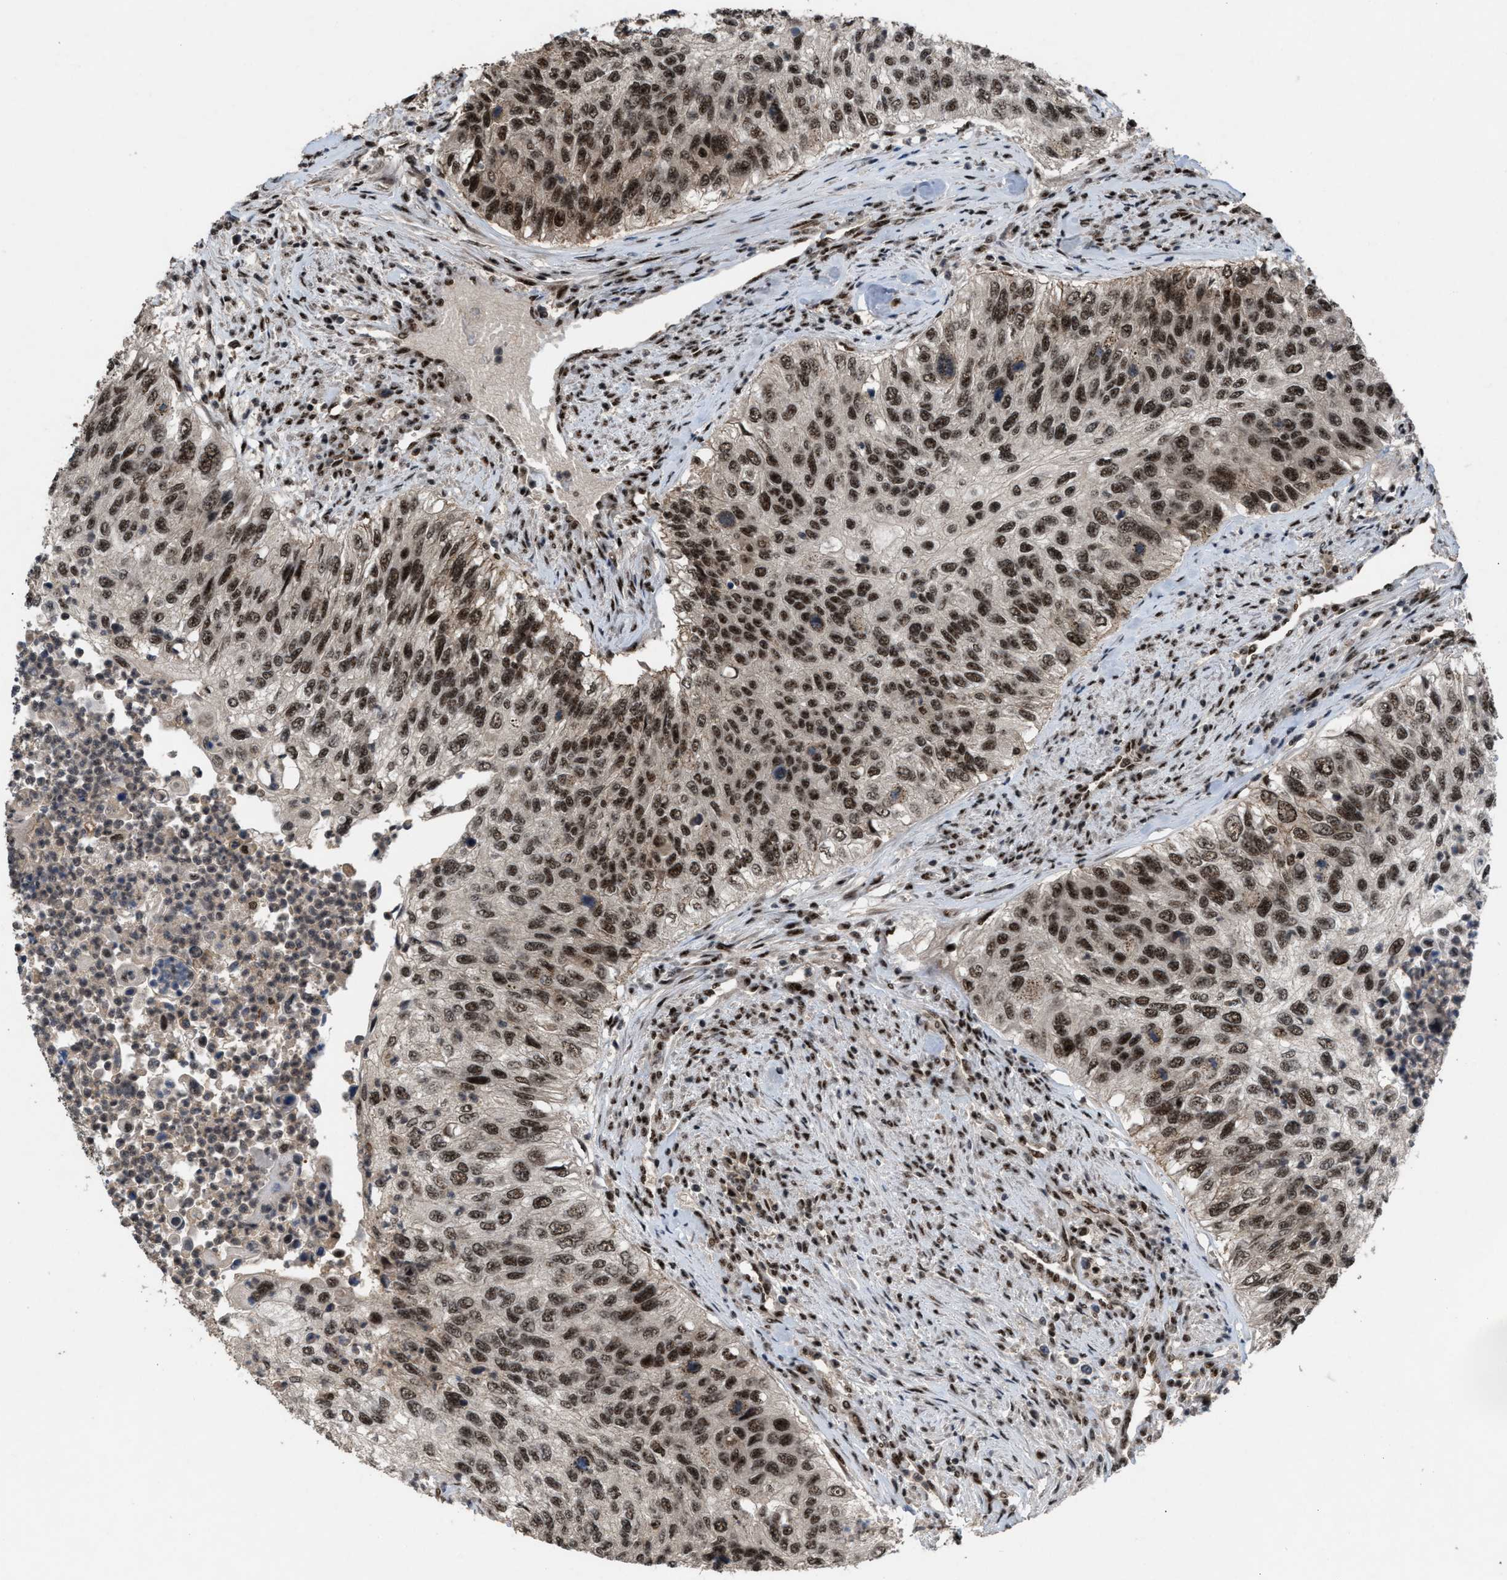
{"staining": {"intensity": "moderate", "quantity": ">75%", "location": "nuclear"}, "tissue": "urothelial cancer", "cell_type": "Tumor cells", "image_type": "cancer", "snomed": [{"axis": "morphology", "description": "Urothelial carcinoma, High grade"}, {"axis": "topography", "description": "Urinary bladder"}], "caption": "Human high-grade urothelial carcinoma stained with a brown dye exhibits moderate nuclear positive staining in about >75% of tumor cells.", "gene": "PRPF4", "patient": {"sex": "female", "age": 60}}